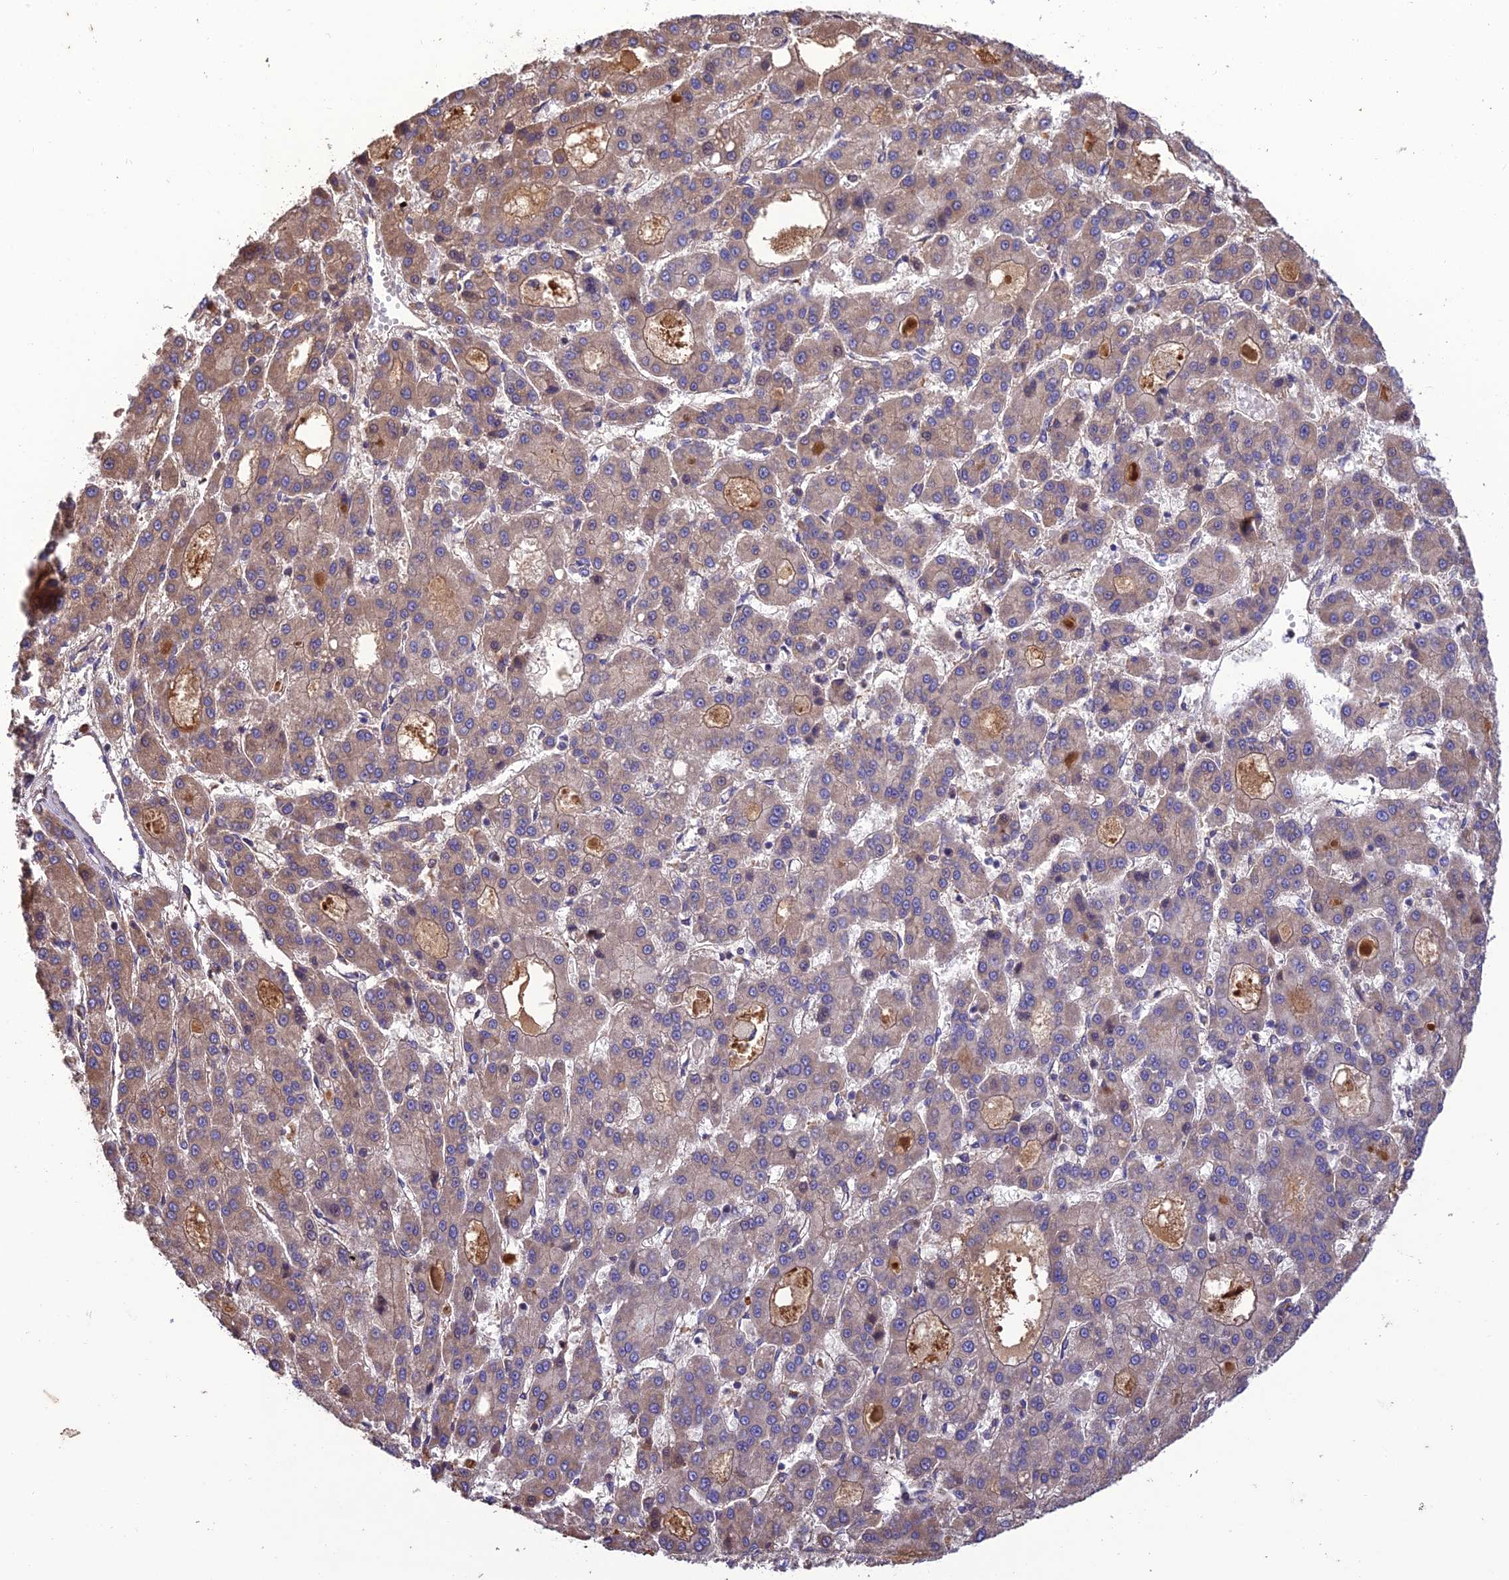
{"staining": {"intensity": "weak", "quantity": "25%-75%", "location": "cytoplasmic/membranous"}, "tissue": "liver cancer", "cell_type": "Tumor cells", "image_type": "cancer", "snomed": [{"axis": "morphology", "description": "Carcinoma, Hepatocellular, NOS"}, {"axis": "topography", "description": "Liver"}], "caption": "This image demonstrates liver cancer stained with immunohistochemistry to label a protein in brown. The cytoplasmic/membranous of tumor cells show weak positivity for the protein. Nuclei are counter-stained blue.", "gene": "MIOS", "patient": {"sex": "male", "age": 70}}